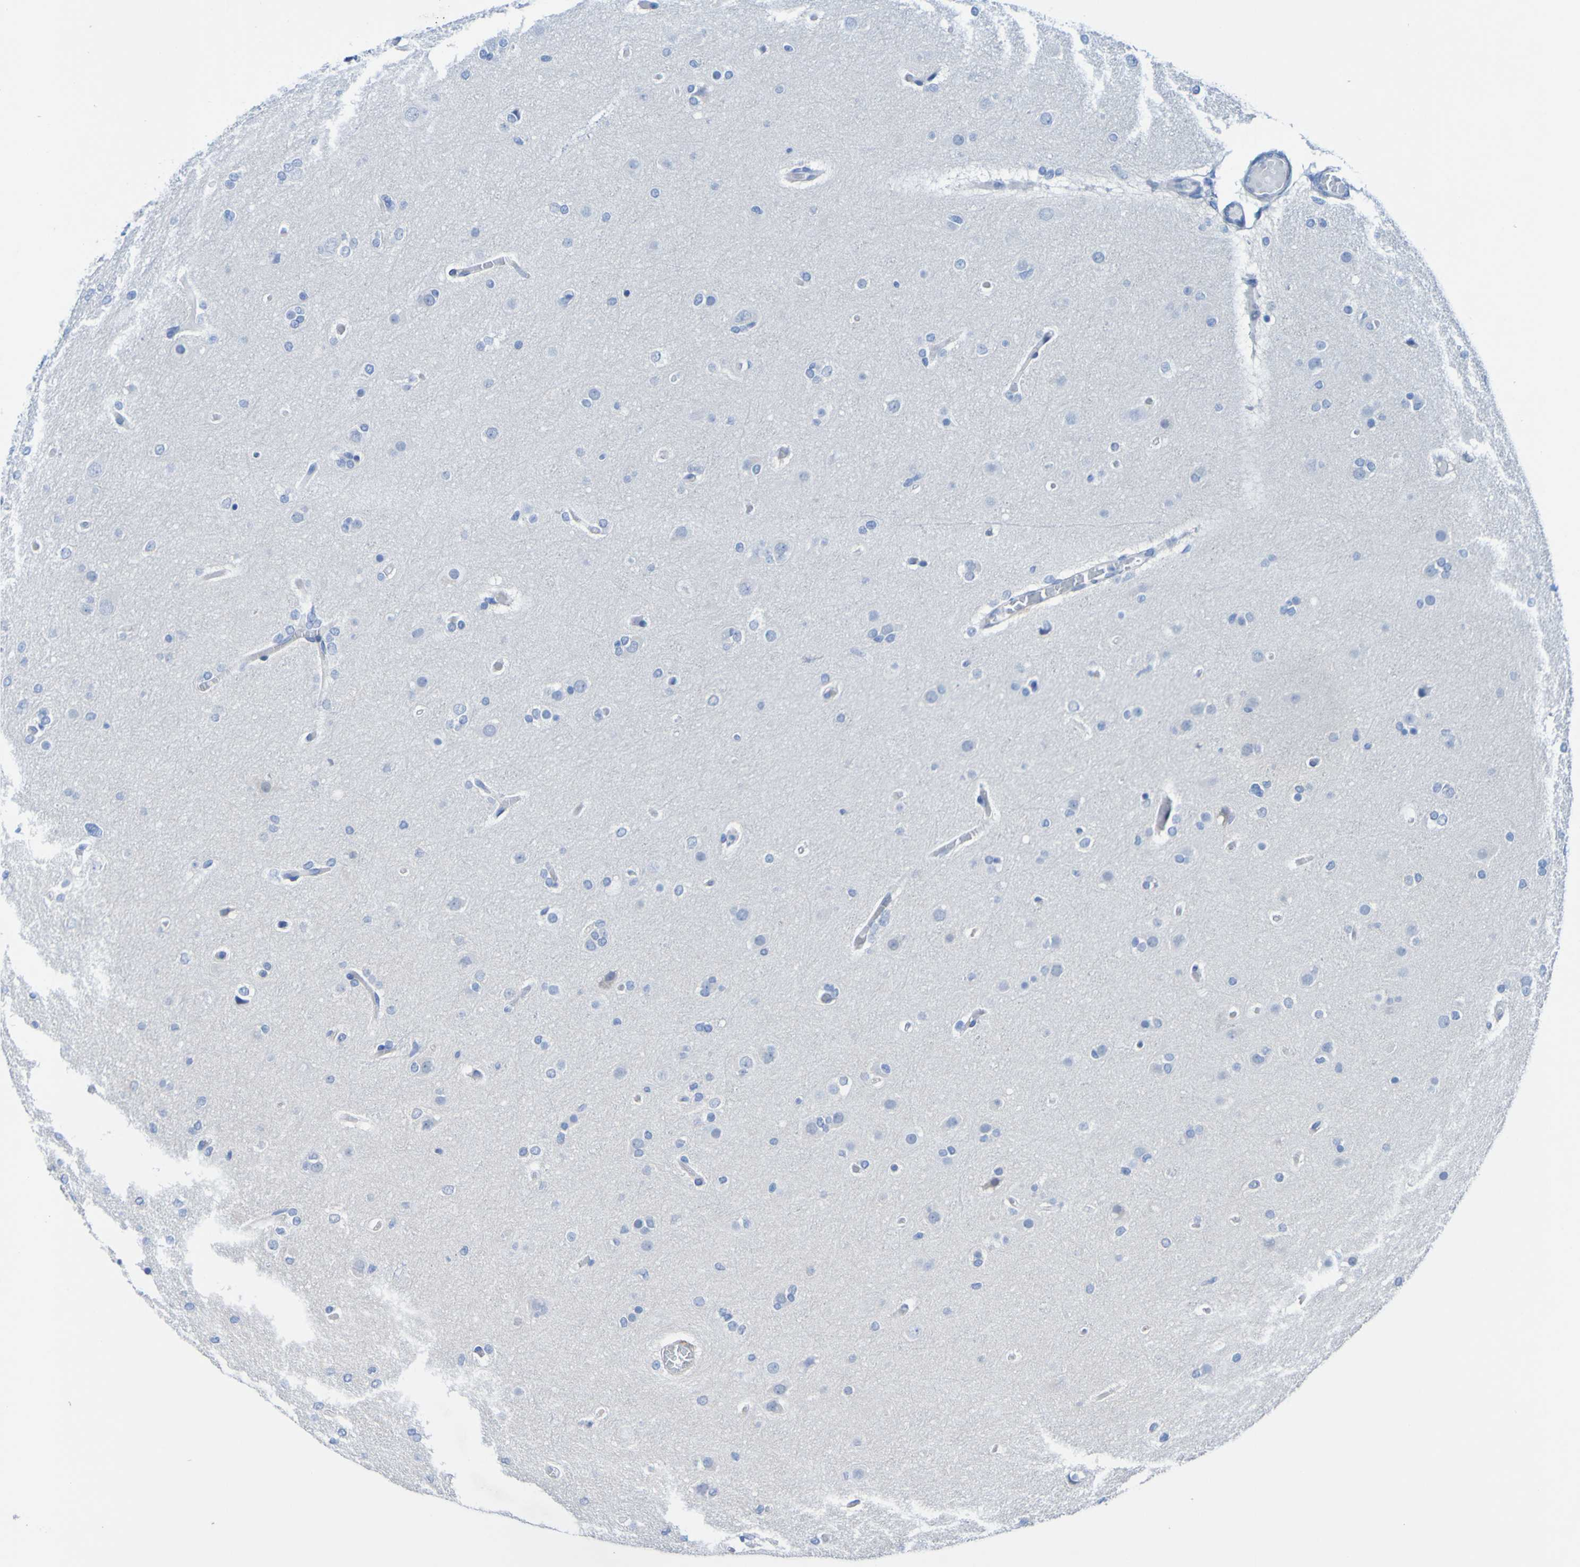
{"staining": {"intensity": "negative", "quantity": "none", "location": "none"}, "tissue": "glioma", "cell_type": "Tumor cells", "image_type": "cancer", "snomed": [{"axis": "morphology", "description": "Glioma, malignant, High grade"}, {"axis": "topography", "description": "Cerebral cortex"}], "caption": "DAB immunohistochemical staining of human high-grade glioma (malignant) exhibits no significant expression in tumor cells.", "gene": "ACMSD", "patient": {"sex": "female", "age": 36}}